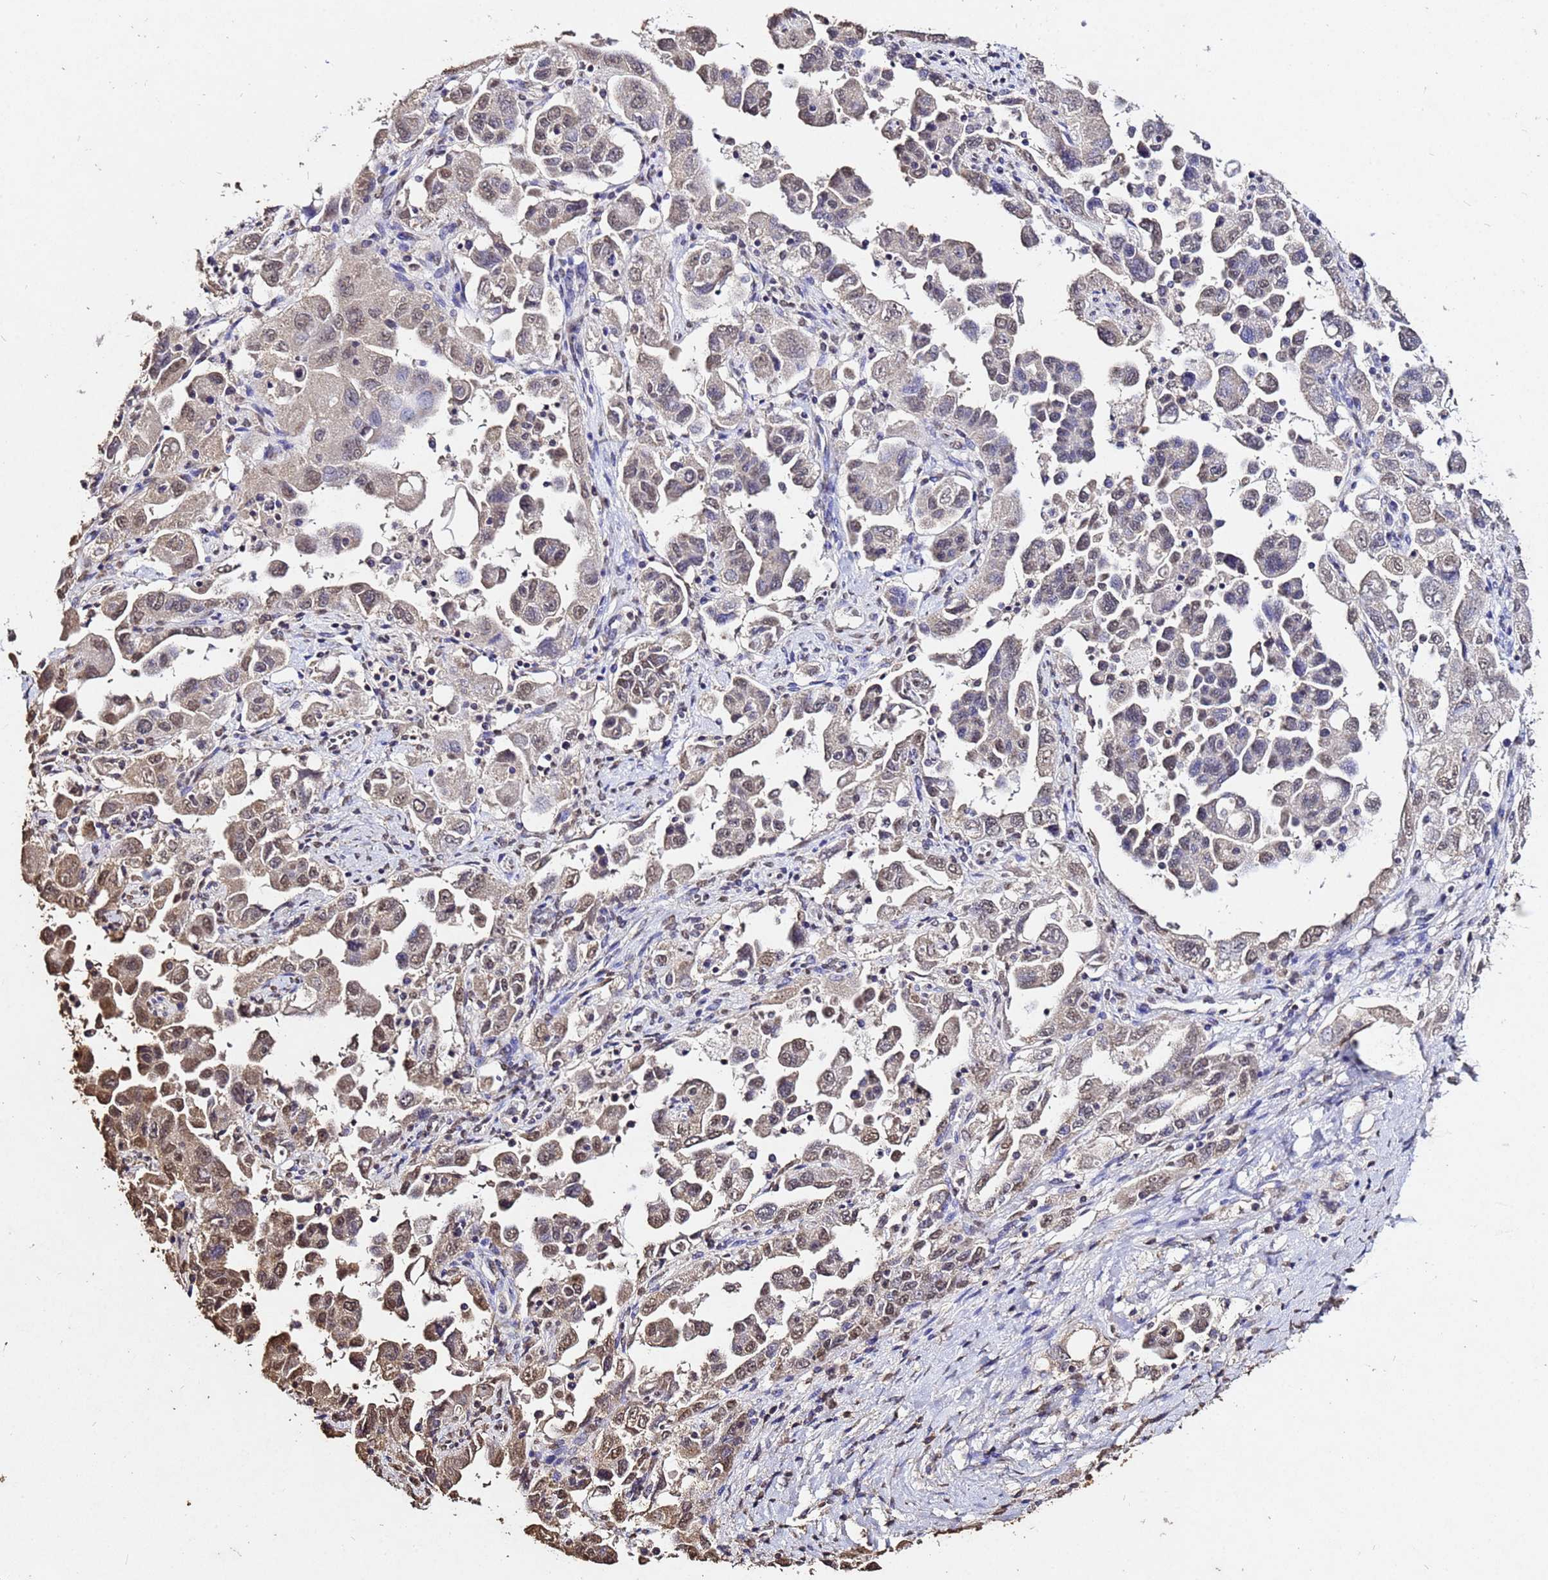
{"staining": {"intensity": "moderate", "quantity": "25%-75%", "location": "cytoplasmic/membranous,nuclear"}, "tissue": "ovarian cancer", "cell_type": "Tumor cells", "image_type": "cancer", "snomed": [{"axis": "morphology", "description": "Carcinoma, NOS"}, {"axis": "morphology", "description": "Cystadenocarcinoma, serous, NOS"}, {"axis": "topography", "description": "Ovary"}], "caption": "Immunohistochemical staining of human serous cystadenocarcinoma (ovarian) displays moderate cytoplasmic/membranous and nuclear protein expression in approximately 25%-75% of tumor cells.", "gene": "MYOCD", "patient": {"sex": "female", "age": 69}}